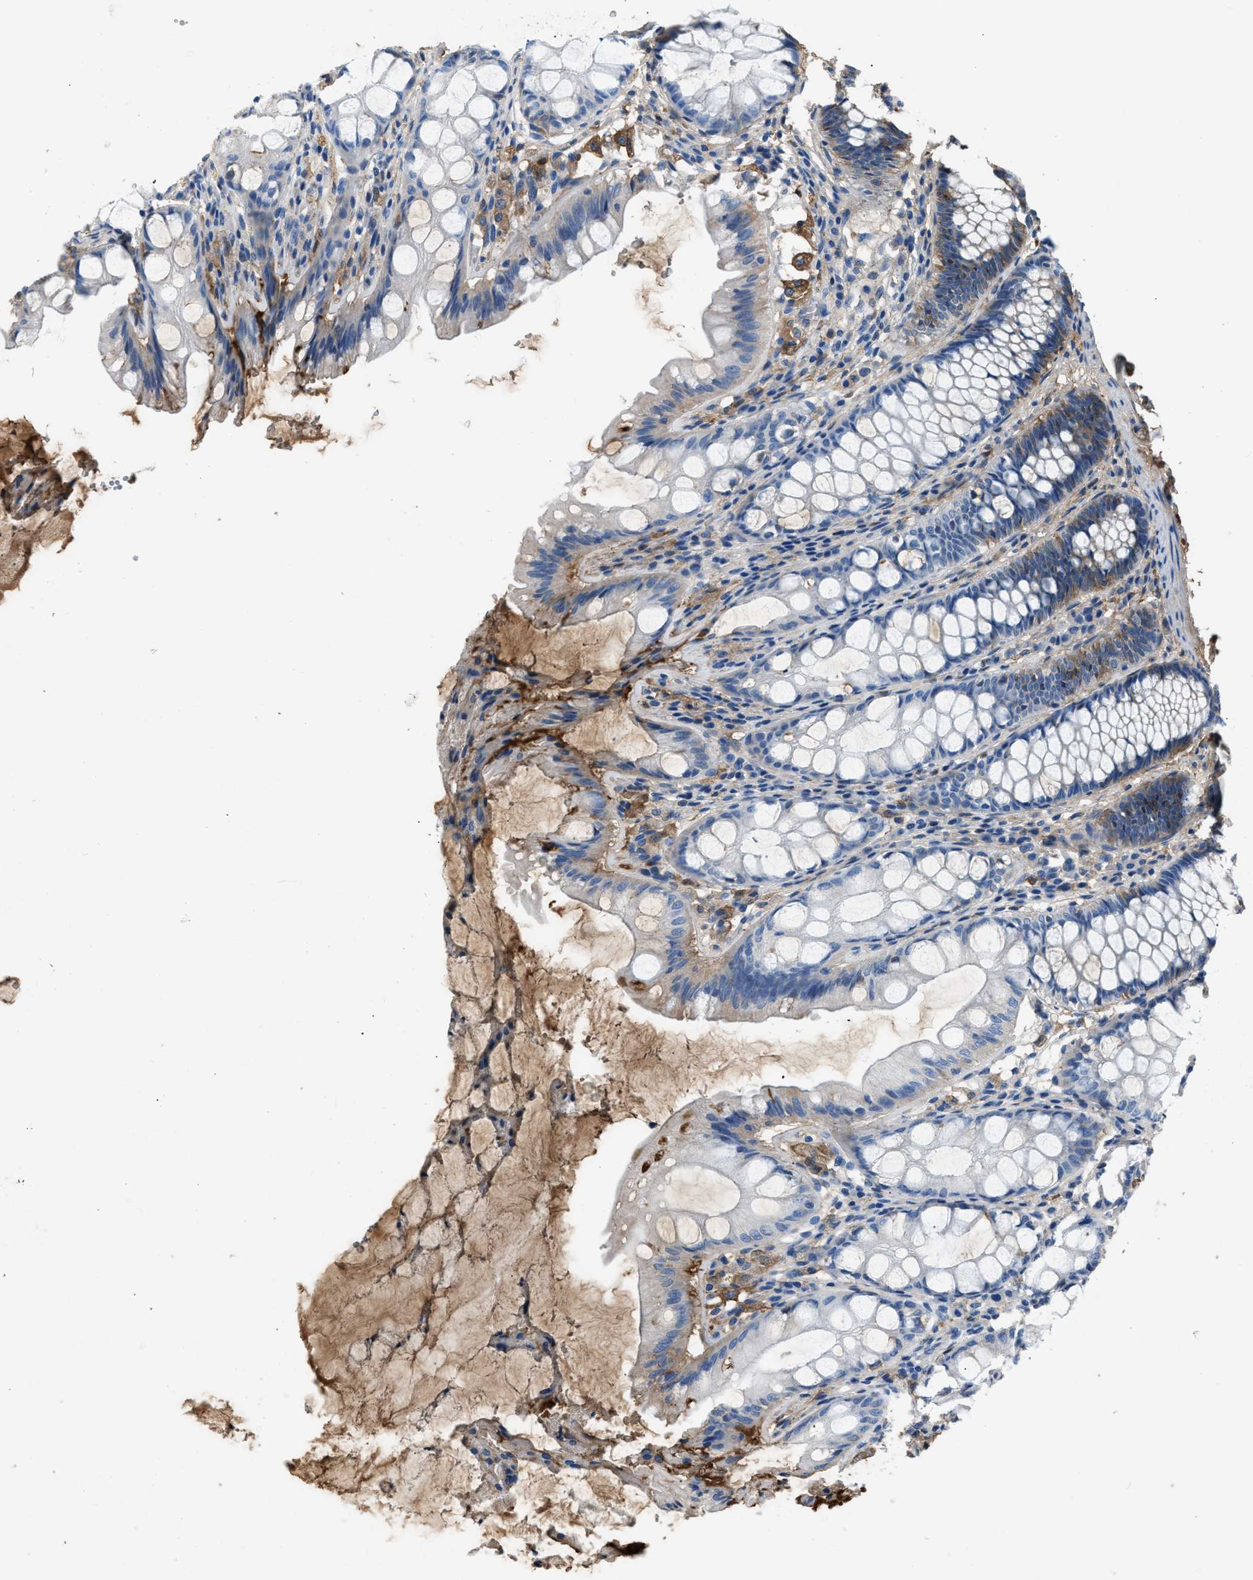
{"staining": {"intensity": "strong", "quantity": ">75%", "location": "cytoplasmic/membranous"}, "tissue": "colon", "cell_type": "Endothelial cells", "image_type": "normal", "snomed": [{"axis": "morphology", "description": "Normal tissue, NOS"}, {"axis": "topography", "description": "Colon"}], "caption": "DAB immunohistochemical staining of benign human colon shows strong cytoplasmic/membranous protein staining in about >75% of endothelial cells.", "gene": "STC1", "patient": {"sex": "male", "age": 47}}